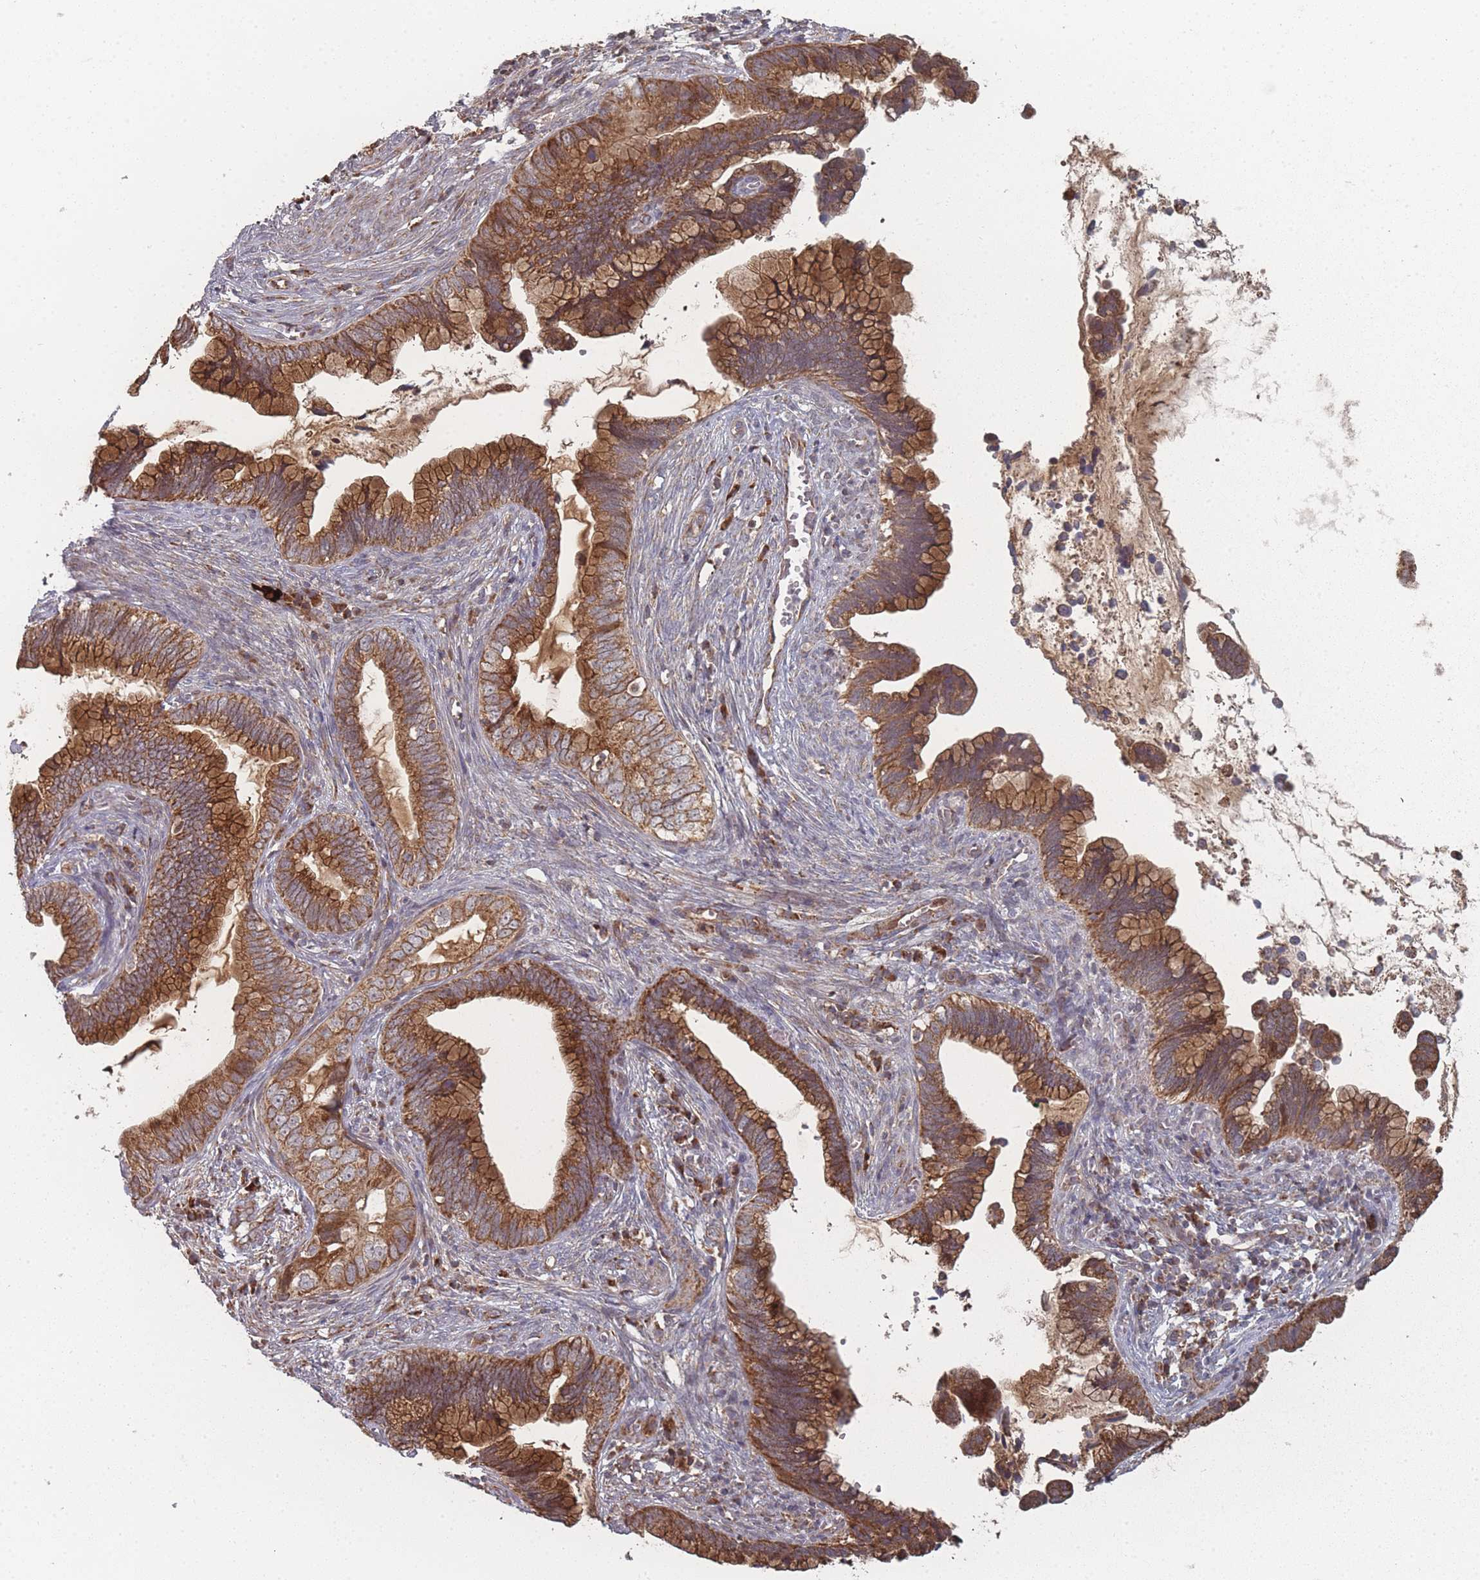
{"staining": {"intensity": "strong", "quantity": ">75%", "location": "cytoplasmic/membranous"}, "tissue": "cervical cancer", "cell_type": "Tumor cells", "image_type": "cancer", "snomed": [{"axis": "morphology", "description": "Adenocarcinoma, NOS"}, {"axis": "topography", "description": "Cervix"}], "caption": "Immunohistochemical staining of human cervical cancer shows high levels of strong cytoplasmic/membranous protein staining in about >75% of tumor cells.", "gene": "PSMB3", "patient": {"sex": "female", "age": 44}}